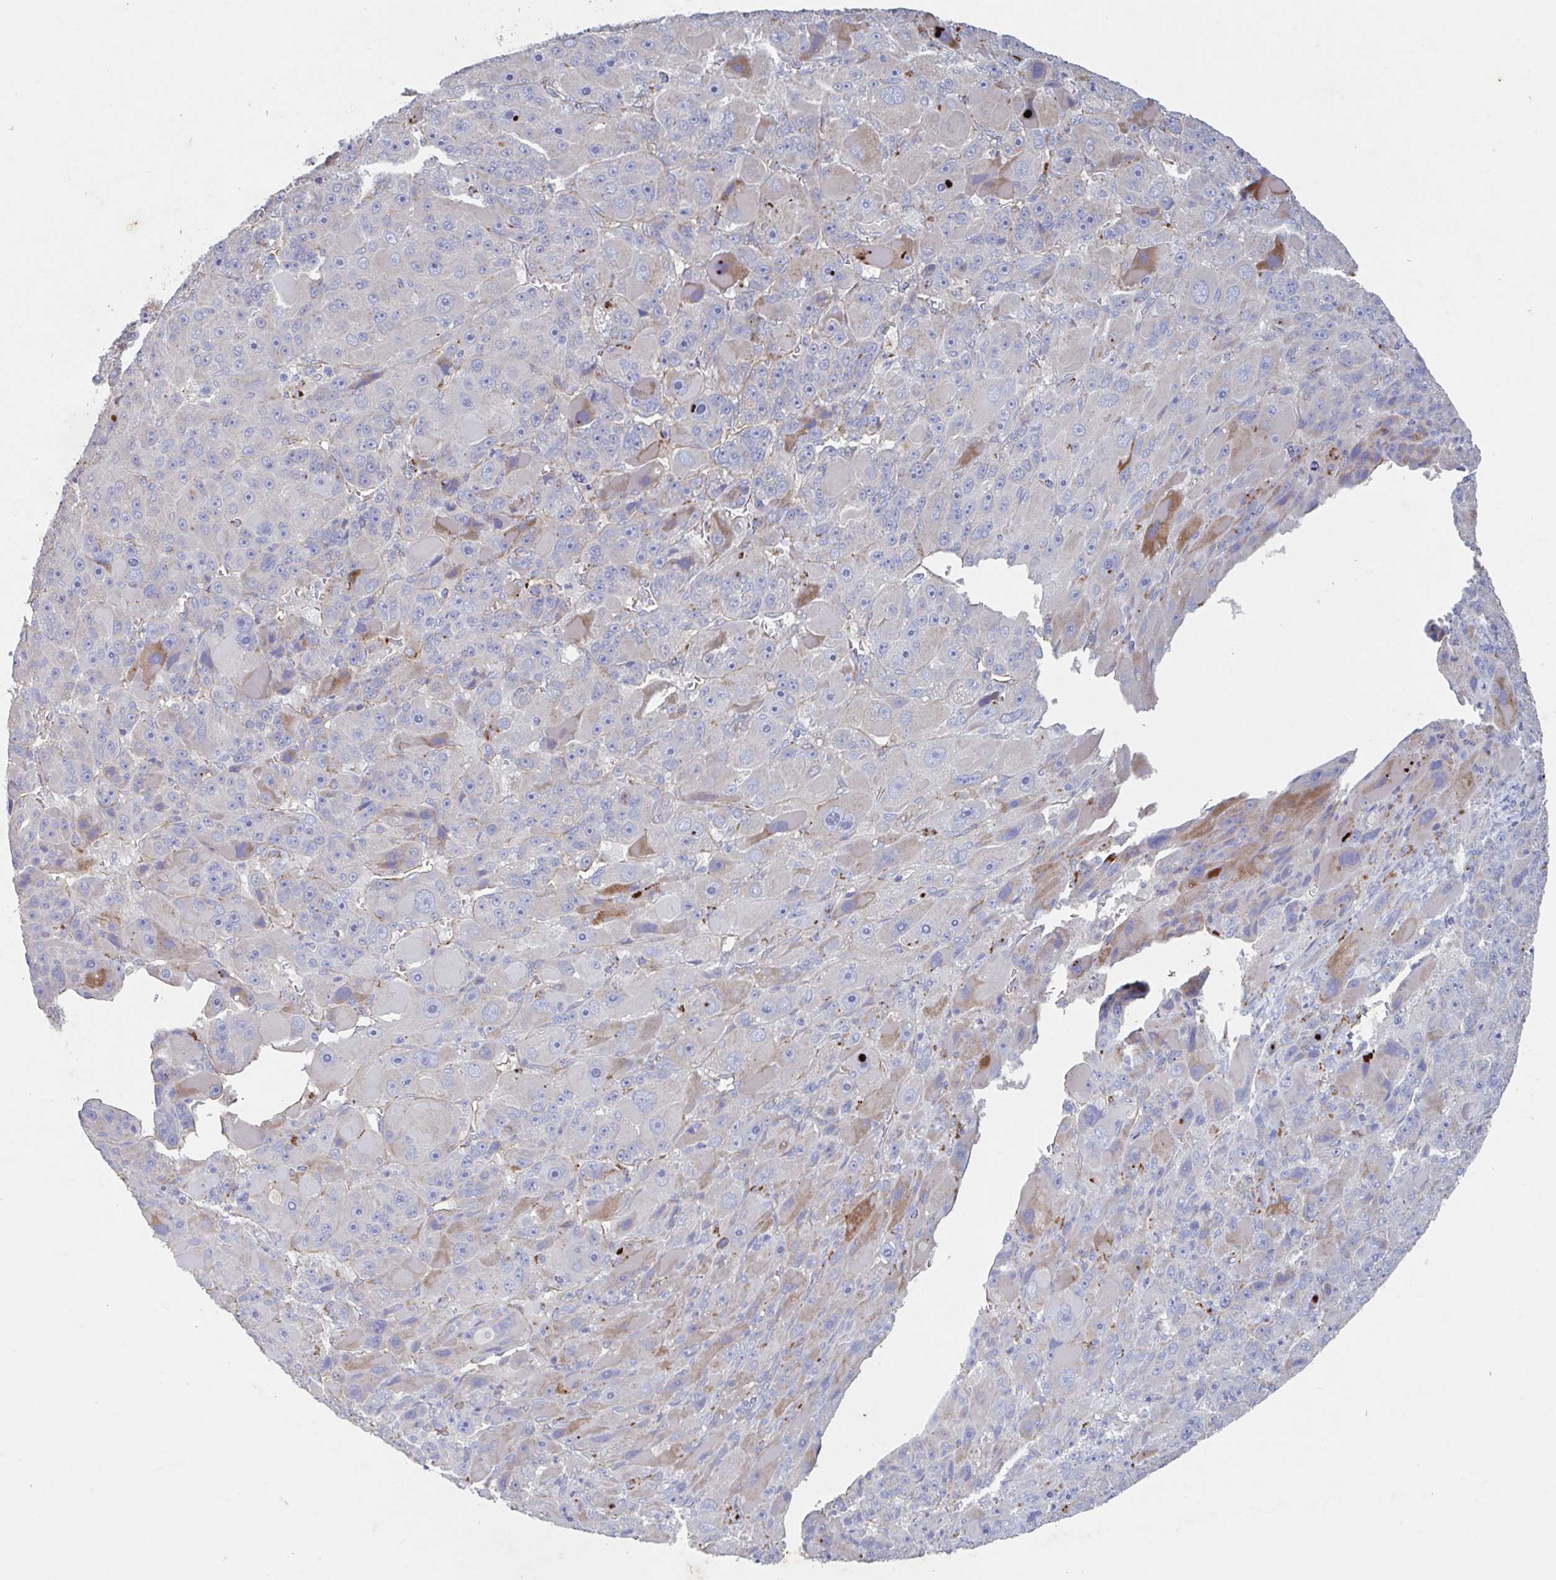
{"staining": {"intensity": "moderate", "quantity": "<25%", "location": "cytoplasmic/membranous,nuclear"}, "tissue": "liver cancer", "cell_type": "Tumor cells", "image_type": "cancer", "snomed": [{"axis": "morphology", "description": "Carcinoma, Hepatocellular, NOS"}, {"axis": "topography", "description": "Liver"}], "caption": "Approximately <25% of tumor cells in human liver cancer reveal moderate cytoplasmic/membranous and nuclear protein positivity as visualized by brown immunohistochemical staining.", "gene": "MANBA", "patient": {"sex": "male", "age": 76}}